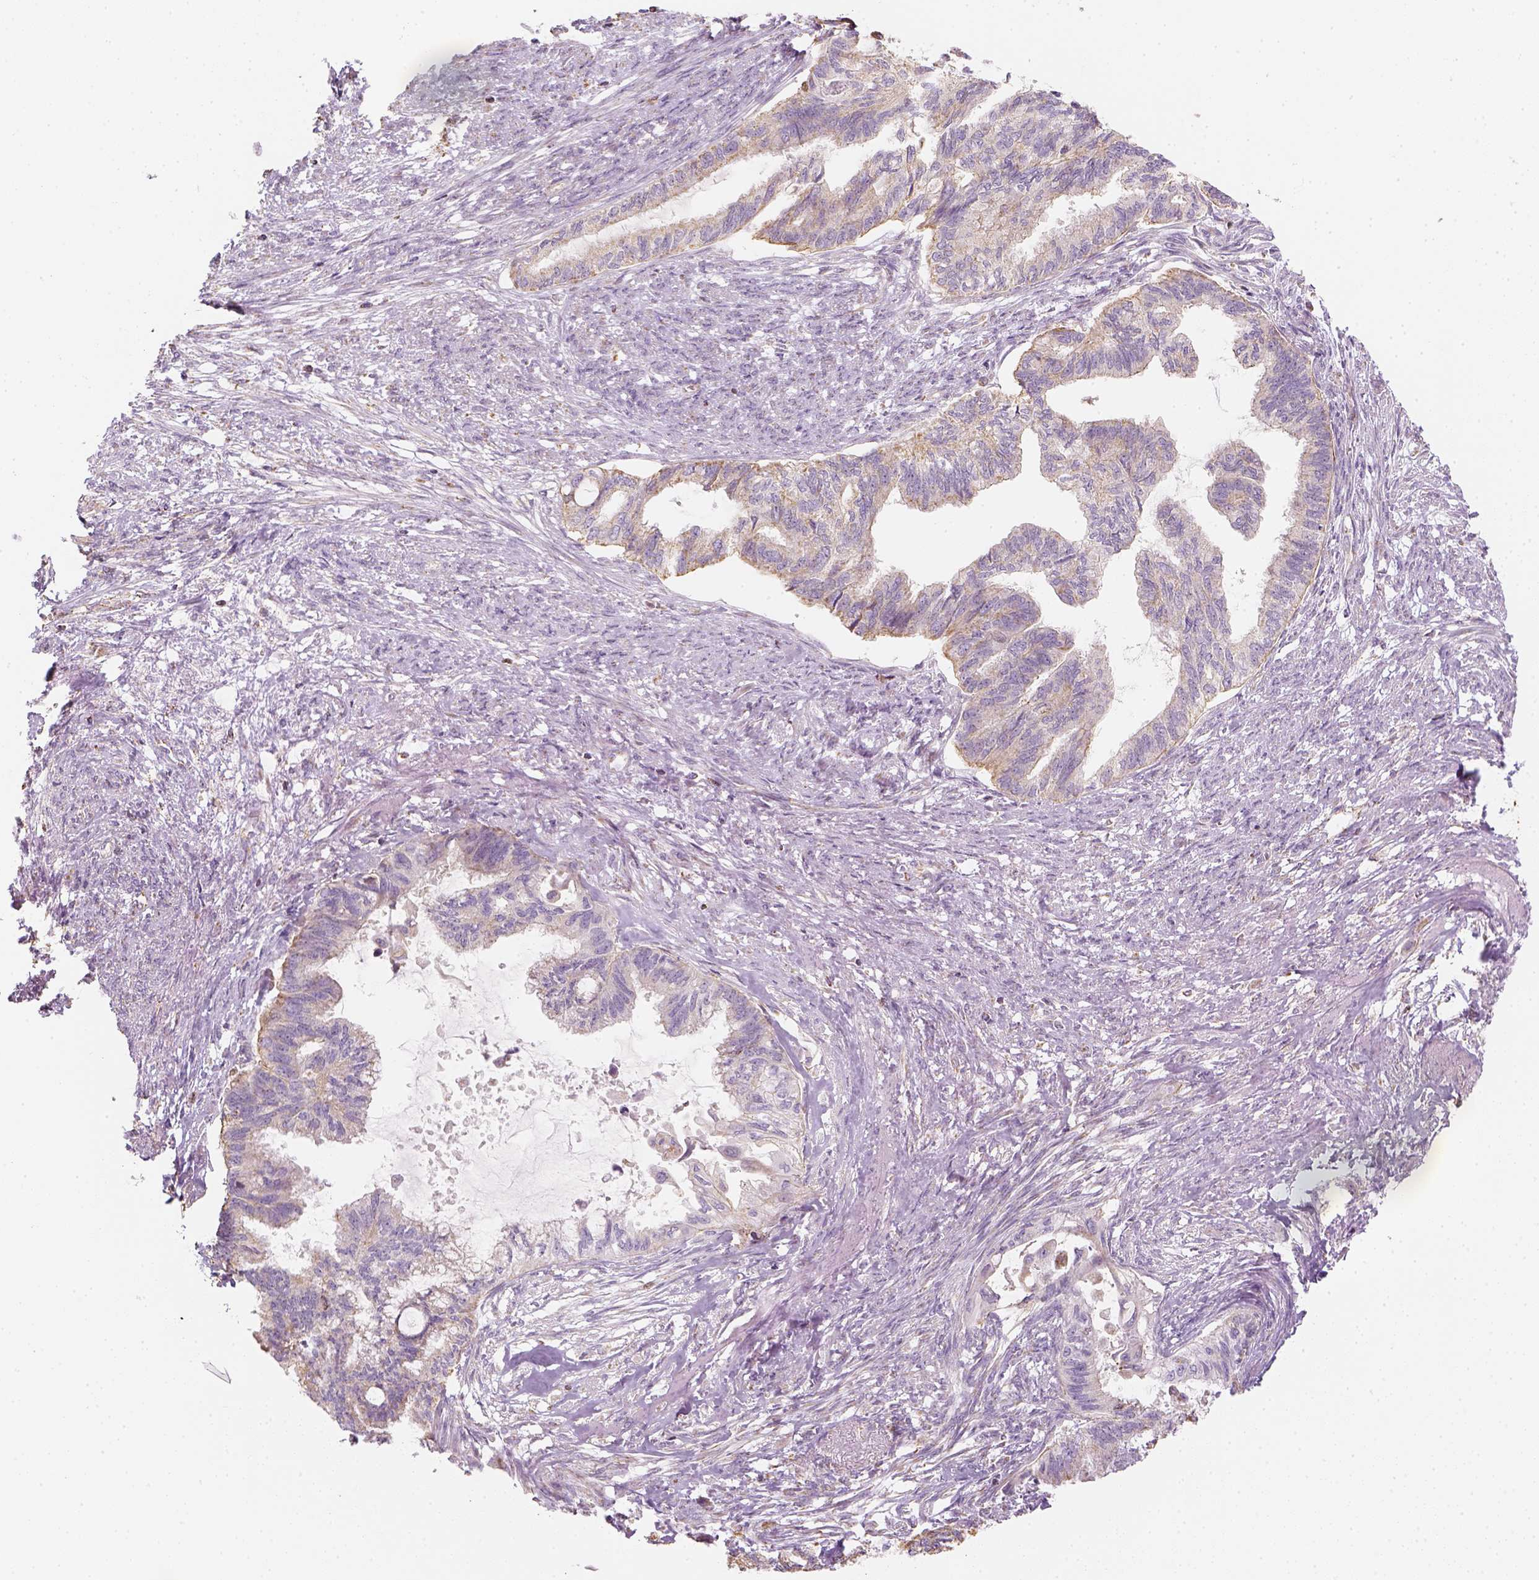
{"staining": {"intensity": "moderate", "quantity": ">75%", "location": "cytoplasmic/membranous"}, "tissue": "endometrial cancer", "cell_type": "Tumor cells", "image_type": "cancer", "snomed": [{"axis": "morphology", "description": "Adenocarcinoma, NOS"}, {"axis": "topography", "description": "Endometrium"}], "caption": "Endometrial adenocarcinoma was stained to show a protein in brown. There is medium levels of moderate cytoplasmic/membranous expression in about >75% of tumor cells. Using DAB (3,3'-diaminobenzidine) (brown) and hematoxylin (blue) stains, captured at high magnification using brightfield microscopy.", "gene": "LCA5", "patient": {"sex": "female", "age": 86}}